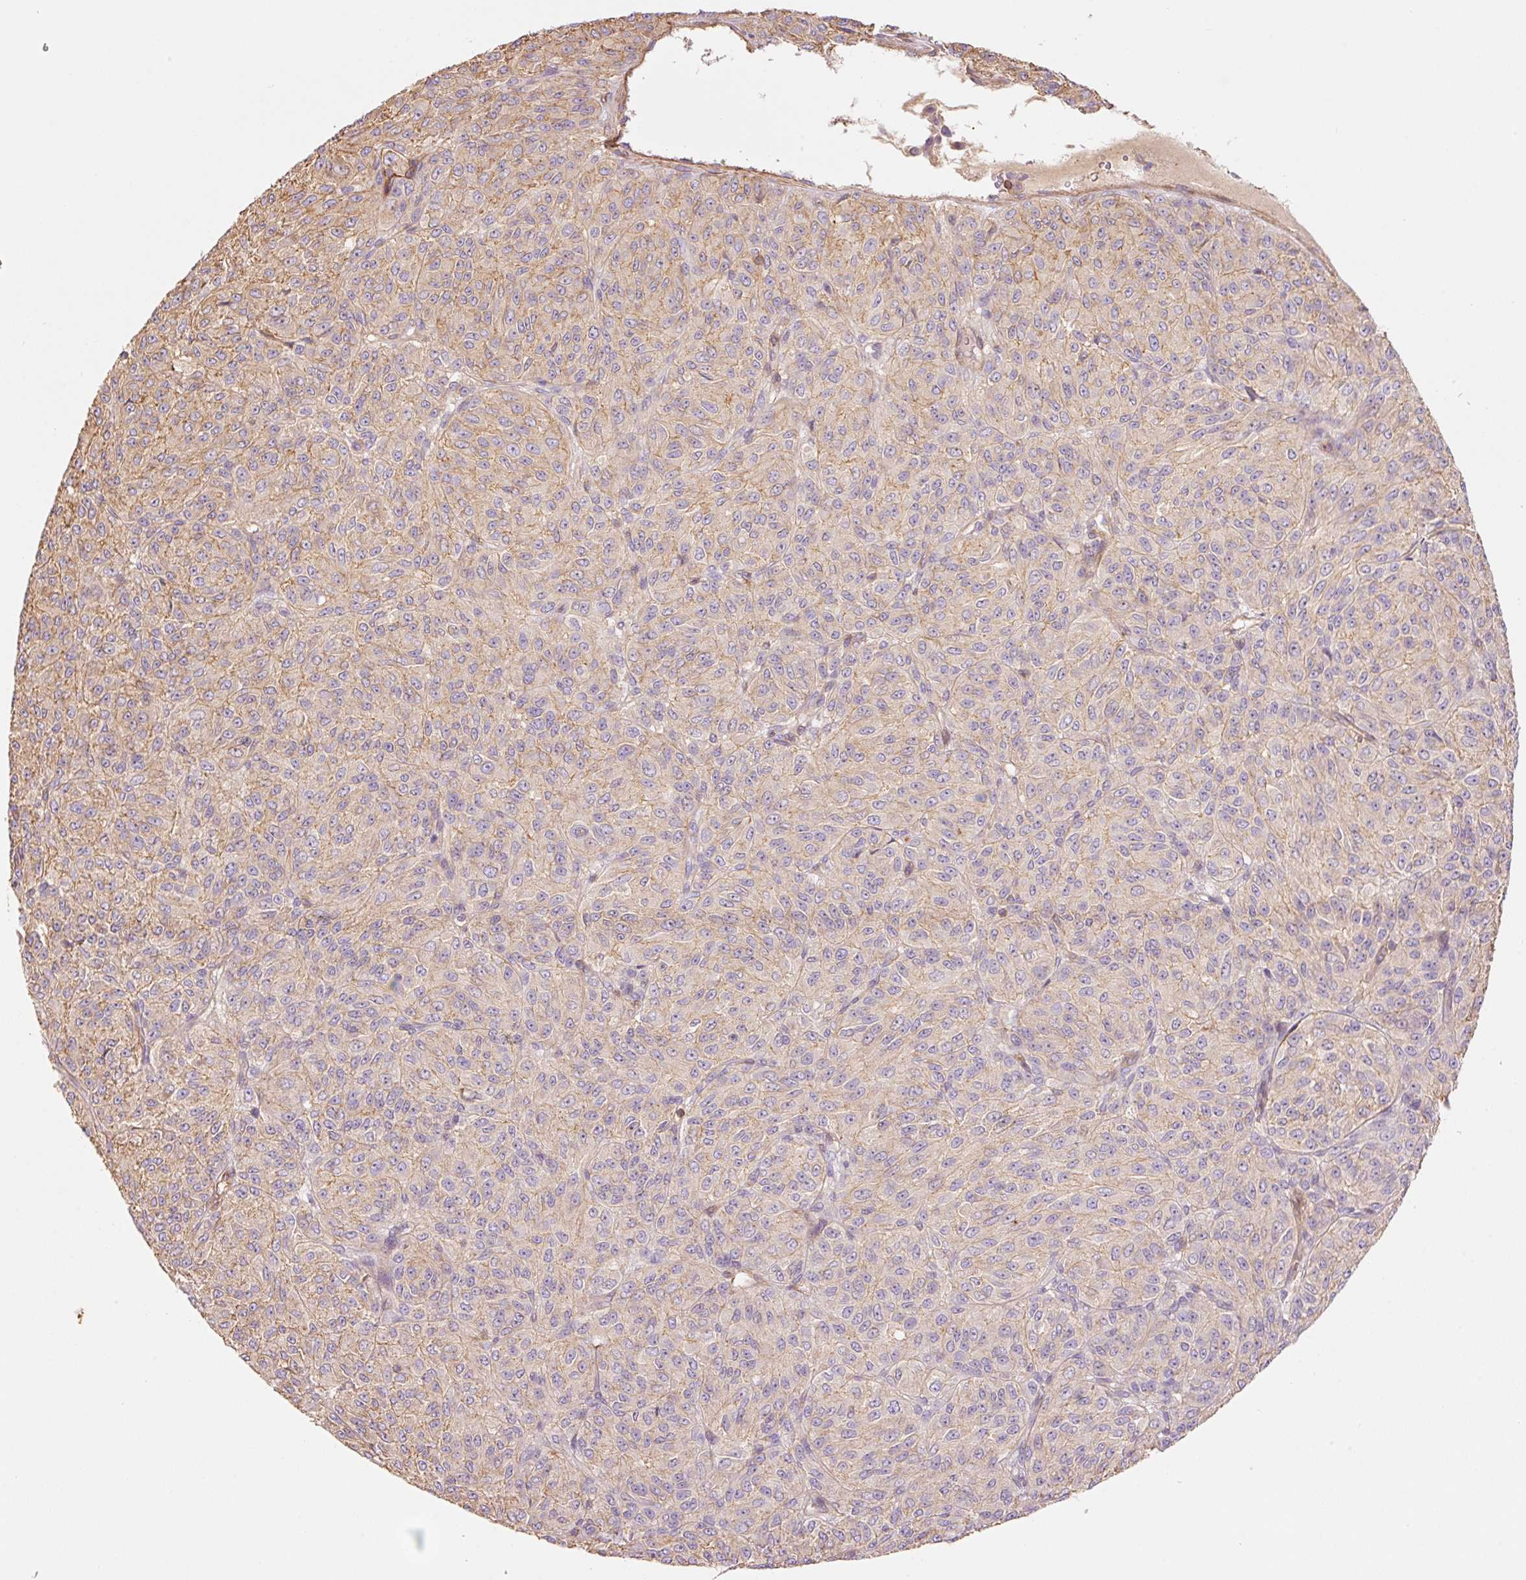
{"staining": {"intensity": "weak", "quantity": "<25%", "location": "cytoplasmic/membranous"}, "tissue": "melanoma", "cell_type": "Tumor cells", "image_type": "cancer", "snomed": [{"axis": "morphology", "description": "Malignant melanoma, Metastatic site"}, {"axis": "topography", "description": "Brain"}], "caption": "Protein analysis of malignant melanoma (metastatic site) demonstrates no significant positivity in tumor cells. Brightfield microscopy of IHC stained with DAB (3,3'-diaminobenzidine) (brown) and hematoxylin (blue), captured at high magnification.", "gene": "PPP1R1B", "patient": {"sex": "female", "age": 56}}